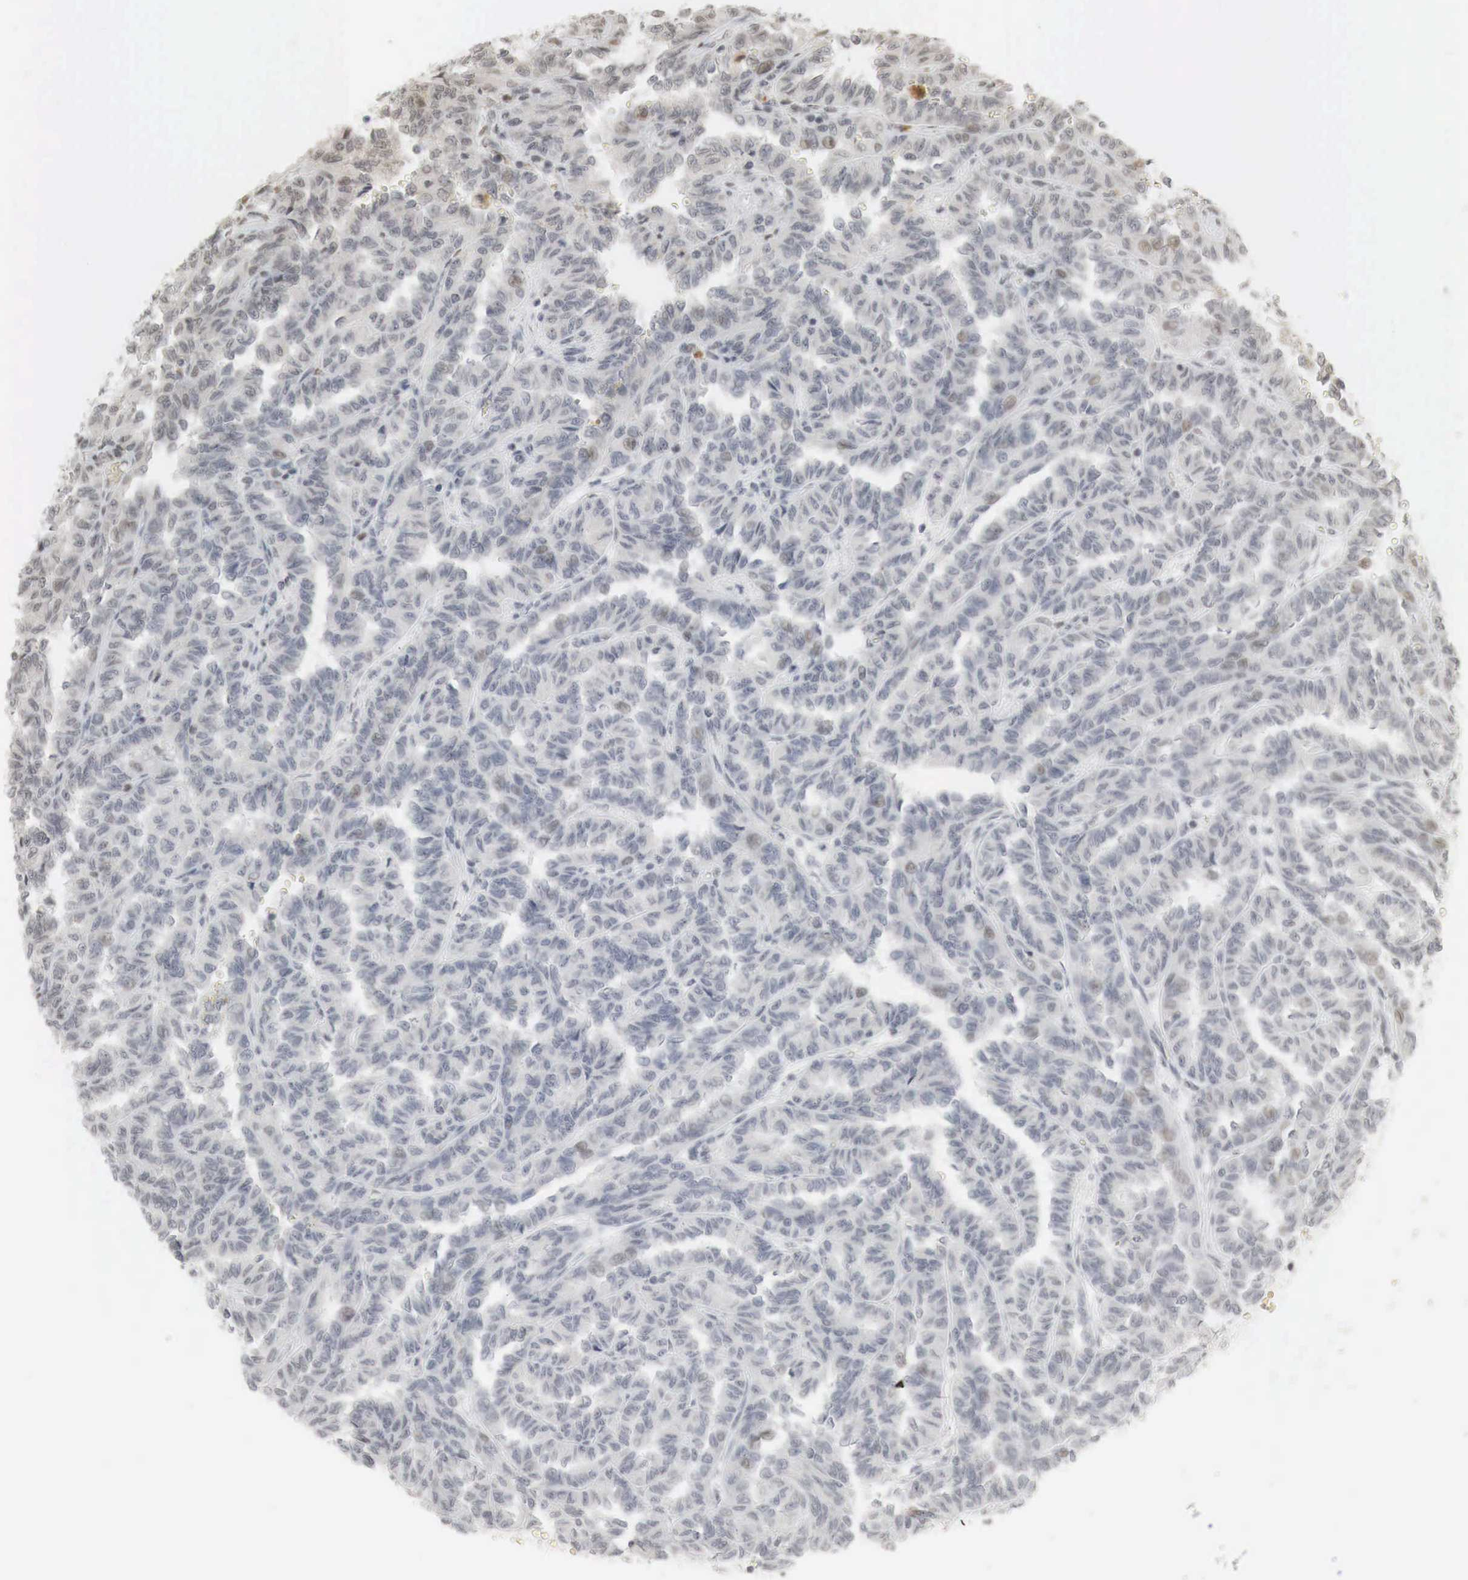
{"staining": {"intensity": "weak", "quantity": "<25%", "location": "nuclear"}, "tissue": "renal cancer", "cell_type": "Tumor cells", "image_type": "cancer", "snomed": [{"axis": "morphology", "description": "Inflammation, NOS"}, {"axis": "morphology", "description": "Adenocarcinoma, NOS"}, {"axis": "topography", "description": "Kidney"}], "caption": "A photomicrograph of renal cancer stained for a protein exhibits no brown staining in tumor cells. (DAB immunohistochemistry (IHC) with hematoxylin counter stain).", "gene": "ERBB4", "patient": {"sex": "male", "age": 68}}